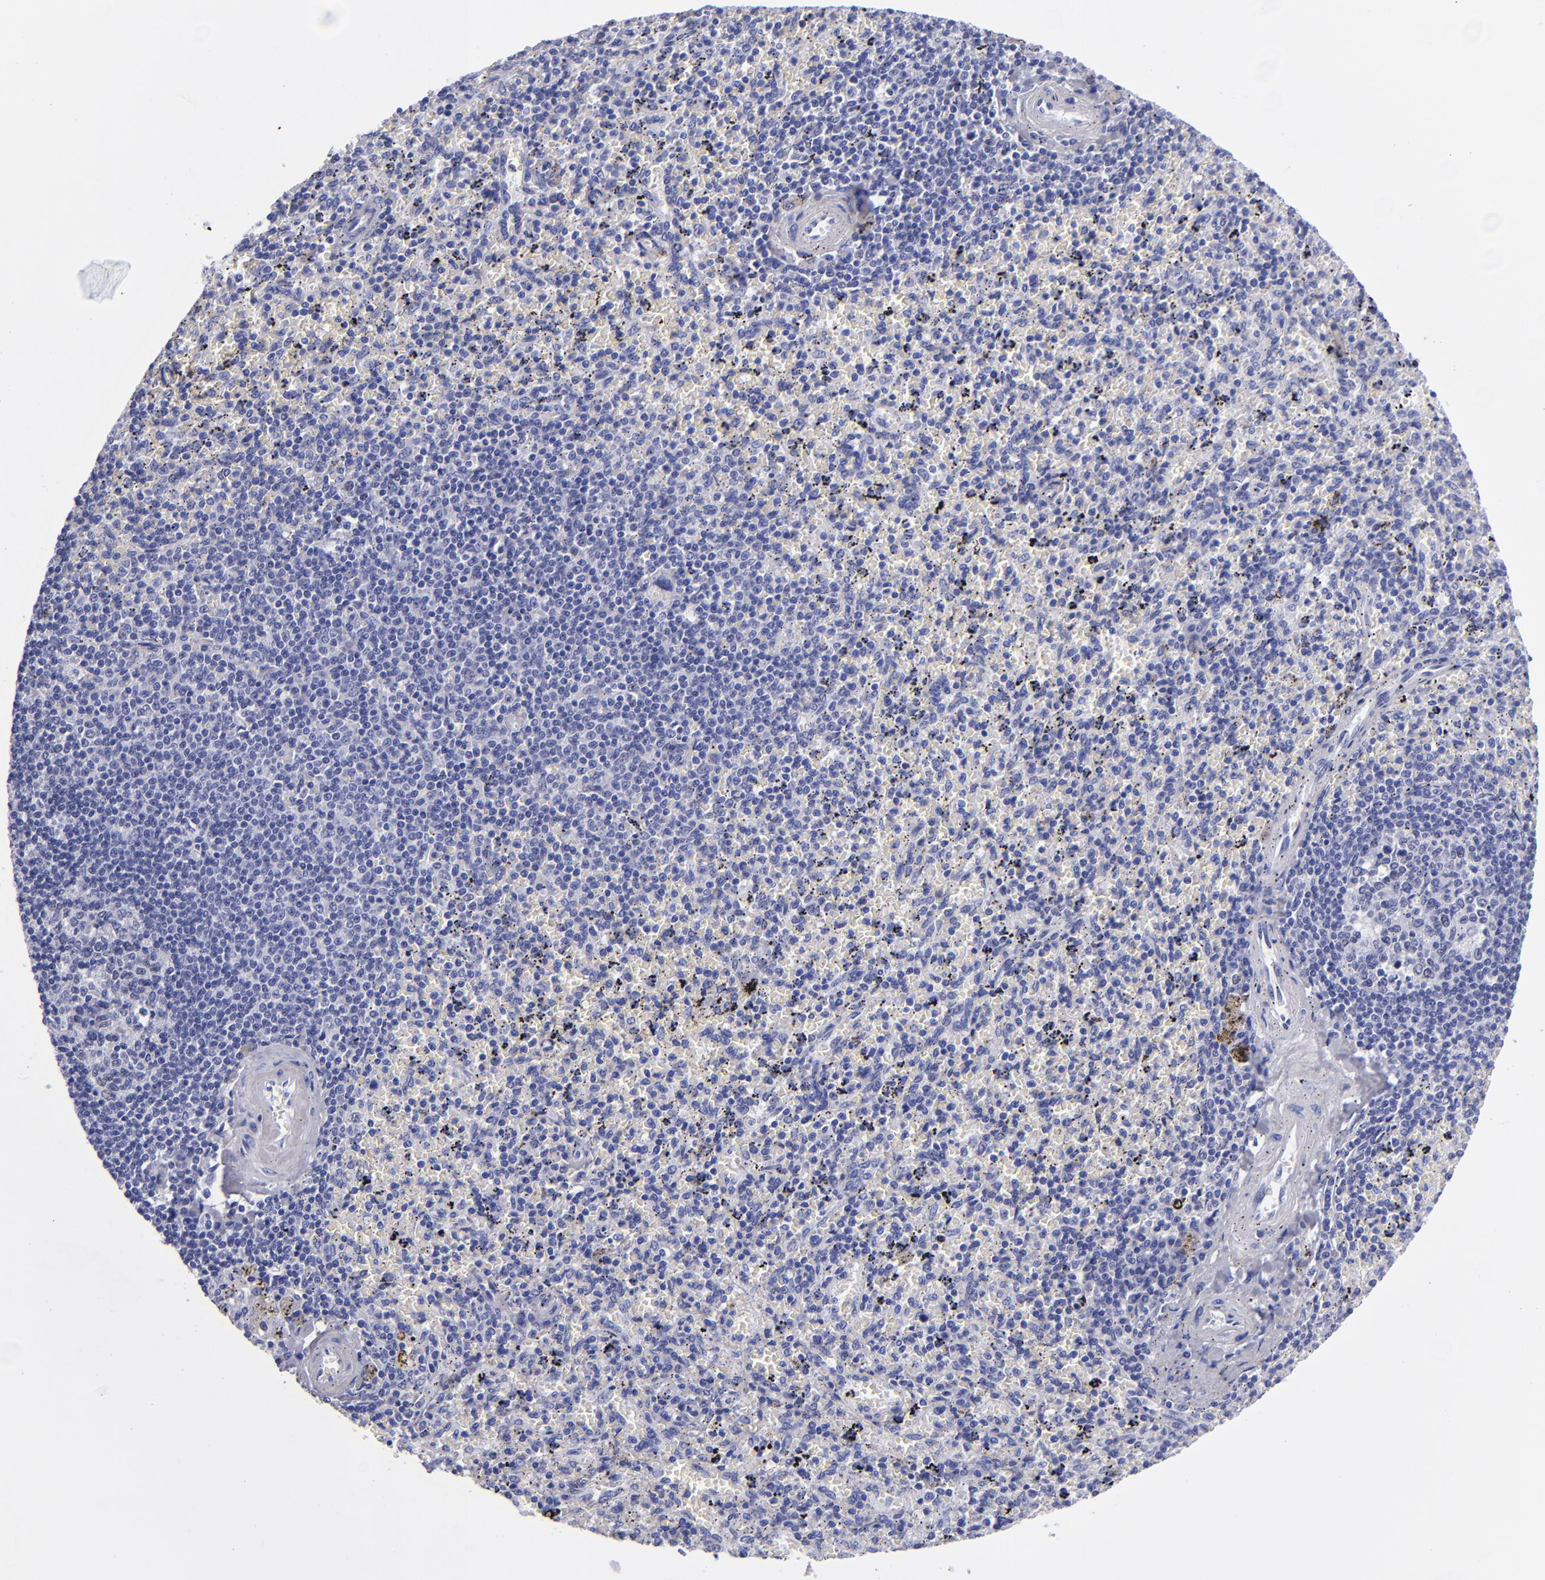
{"staining": {"intensity": "negative", "quantity": "none", "location": "none"}, "tissue": "spleen", "cell_type": "Cells in red pulp", "image_type": "normal", "snomed": [{"axis": "morphology", "description": "Normal tissue, NOS"}, {"axis": "topography", "description": "Spleen"}], "caption": "Immunohistochemical staining of unremarkable spleen exhibits no significant staining in cells in red pulp.", "gene": "MCM7", "patient": {"sex": "female", "age": 43}}